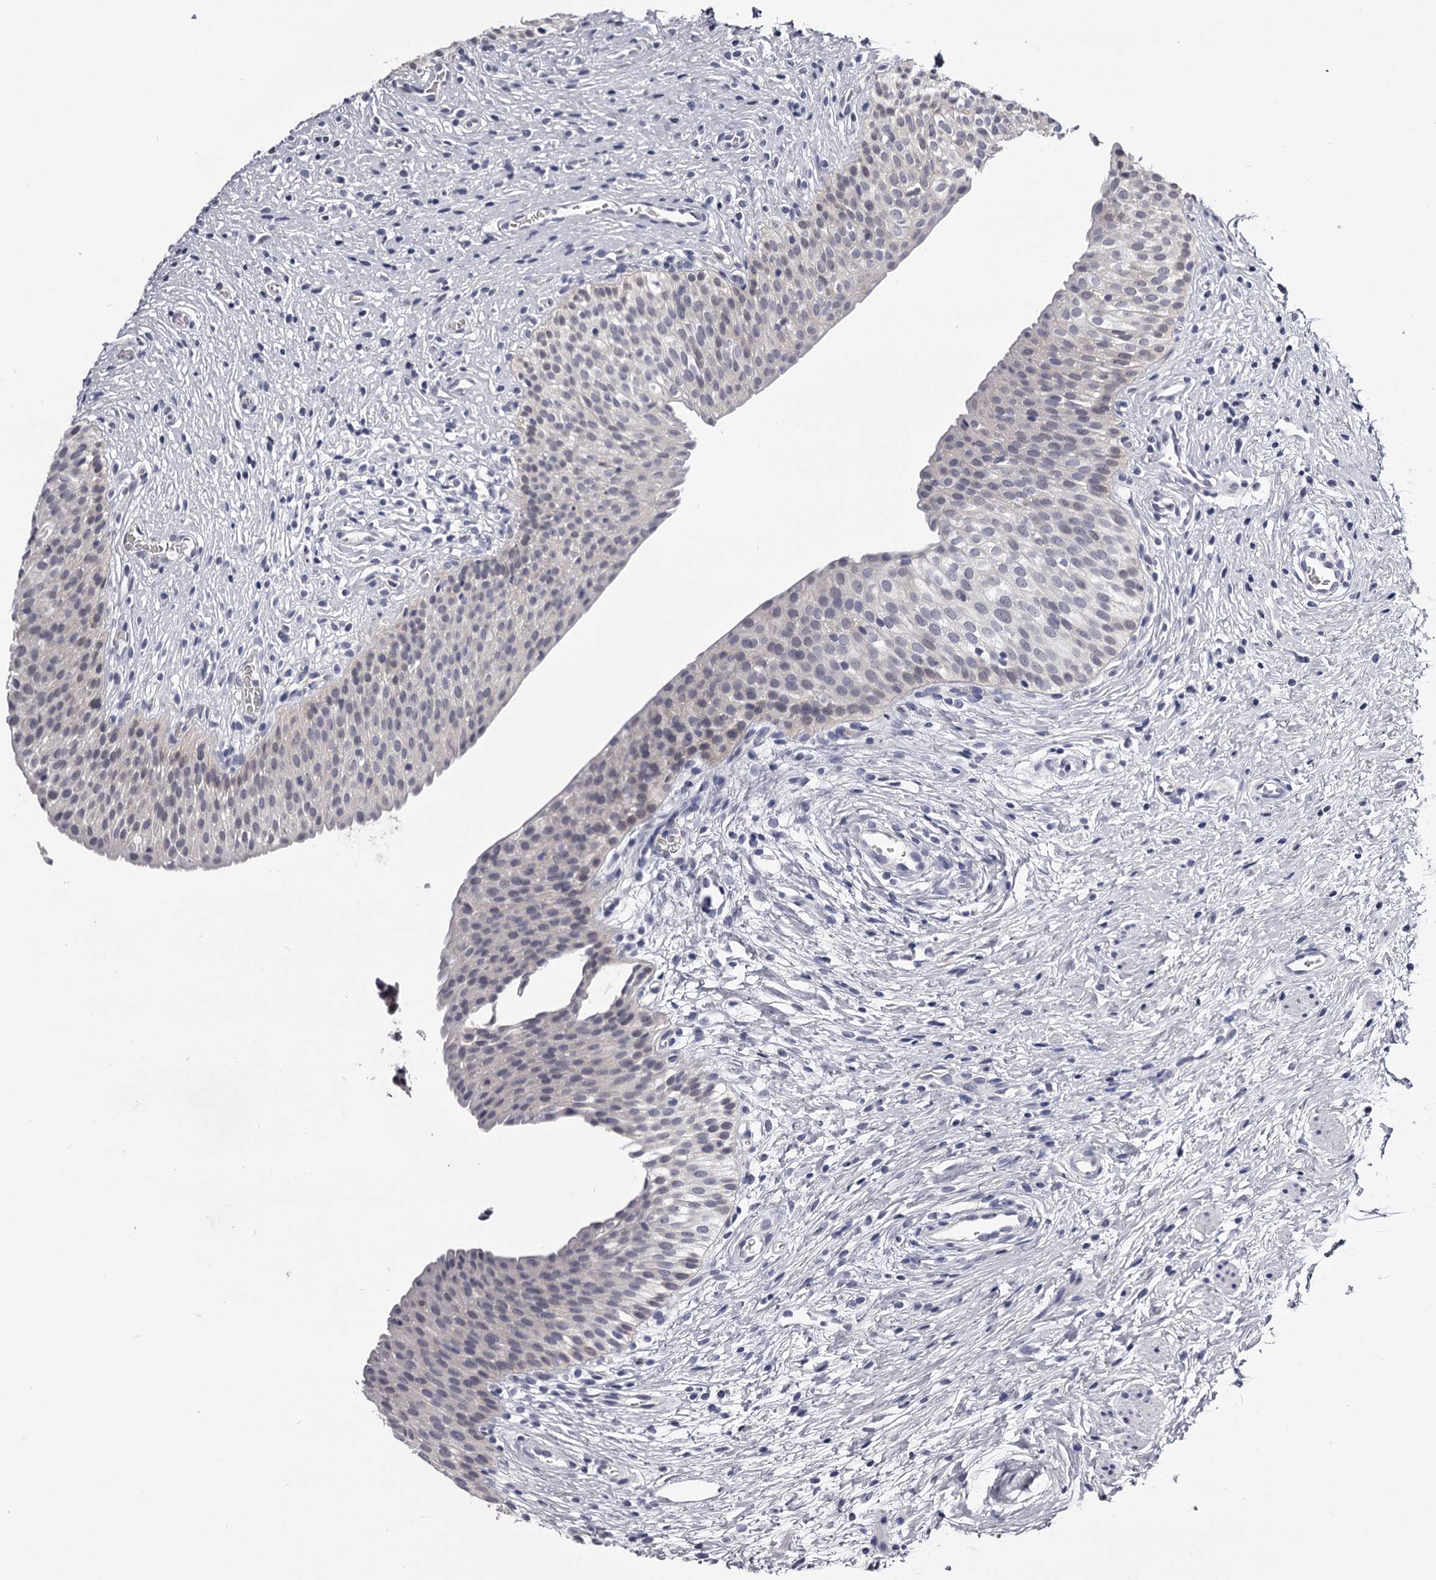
{"staining": {"intensity": "weak", "quantity": "<25%", "location": "nuclear"}, "tissue": "urinary bladder", "cell_type": "Urothelial cells", "image_type": "normal", "snomed": [{"axis": "morphology", "description": "Normal tissue, NOS"}, {"axis": "topography", "description": "Urinary bladder"}], "caption": "Immunohistochemical staining of benign human urinary bladder reveals no significant positivity in urothelial cells. The staining is performed using DAB brown chromogen with nuclei counter-stained in using hematoxylin.", "gene": "GSTO1", "patient": {"sex": "male", "age": 1}}